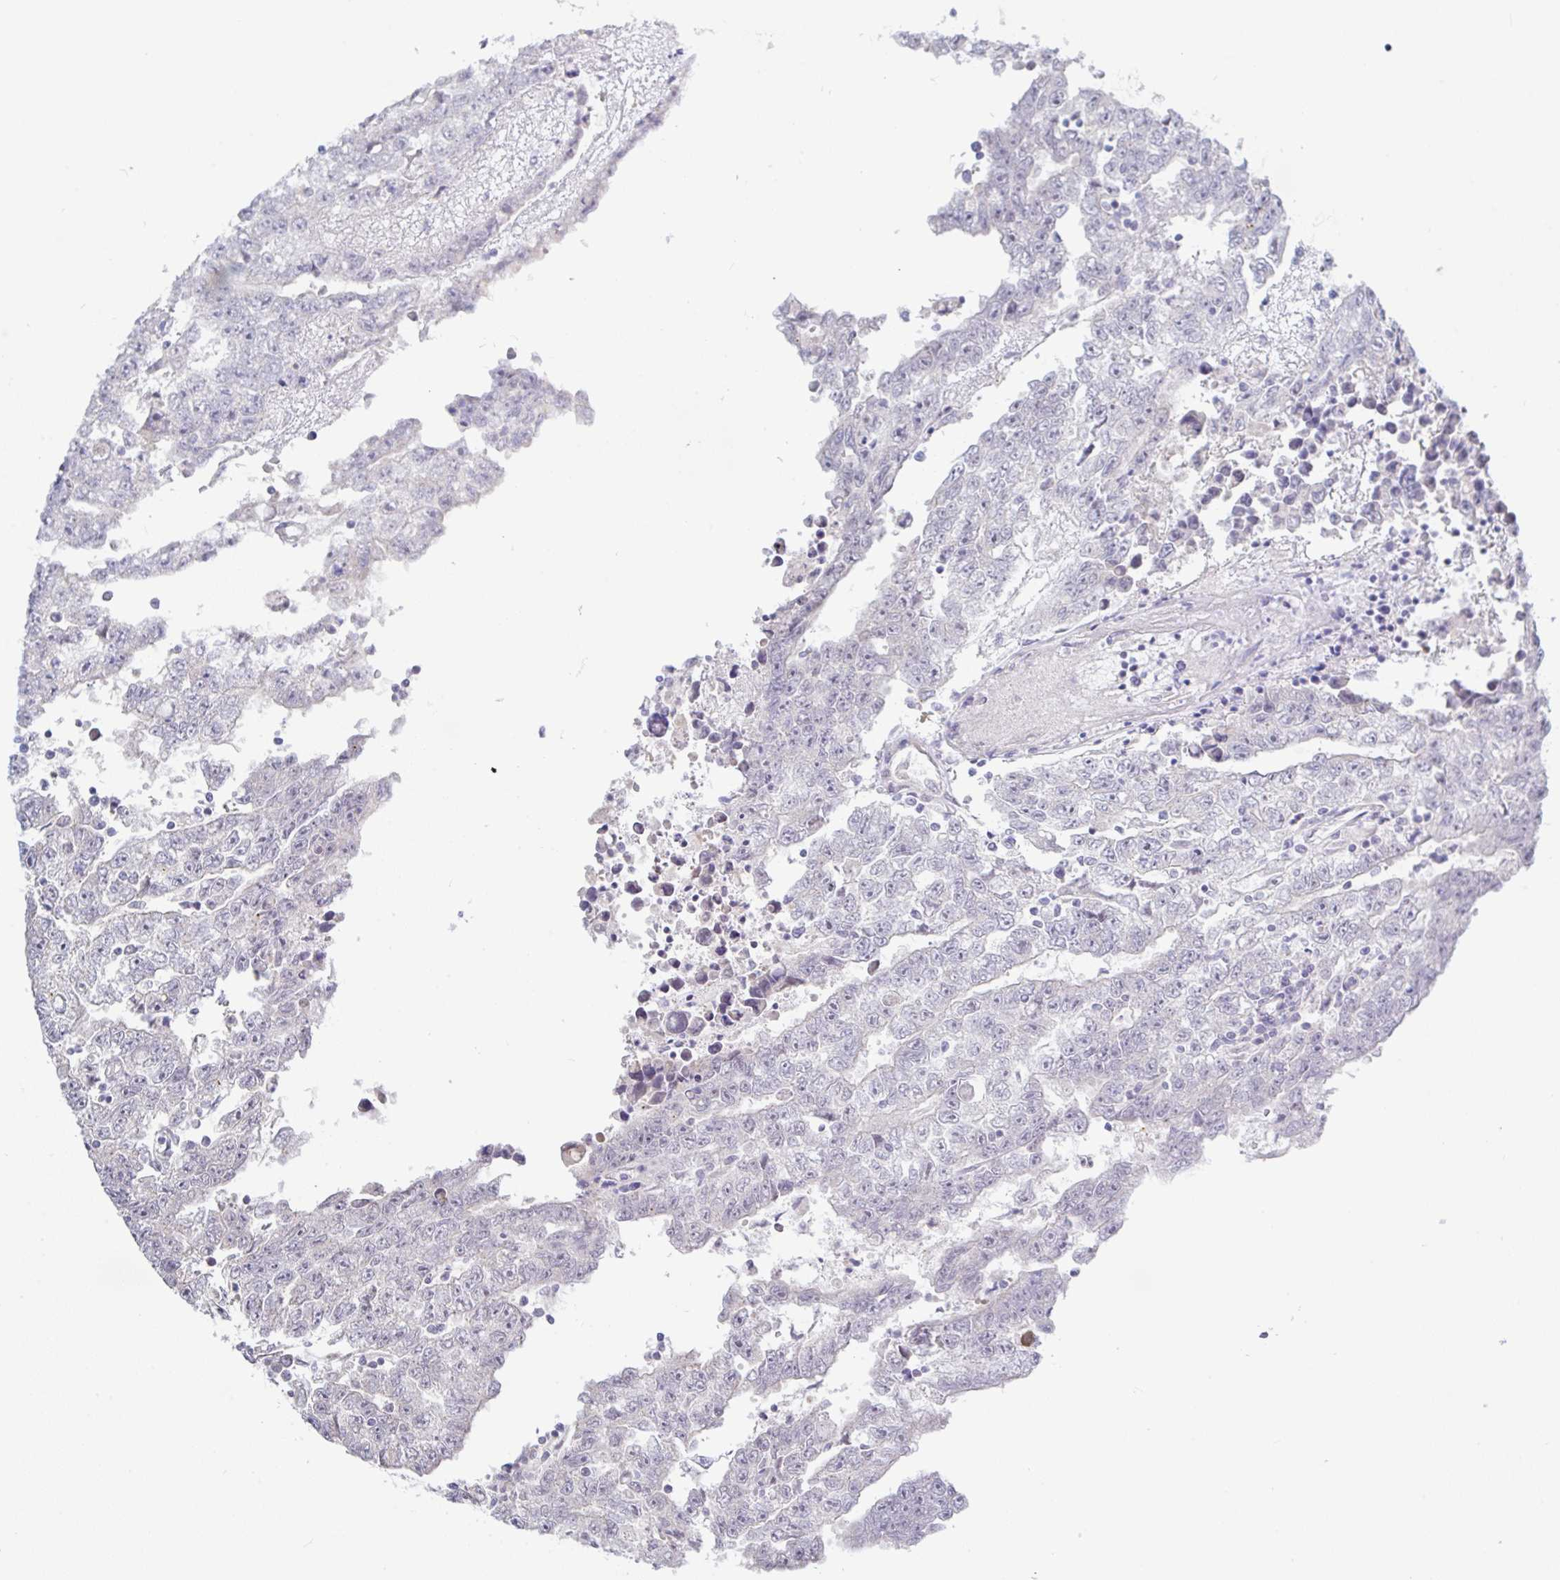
{"staining": {"intensity": "negative", "quantity": "none", "location": "none"}, "tissue": "testis cancer", "cell_type": "Tumor cells", "image_type": "cancer", "snomed": [{"axis": "morphology", "description": "Carcinoma, Embryonal, NOS"}, {"axis": "topography", "description": "Testis"}], "caption": "There is no significant expression in tumor cells of embryonal carcinoma (testis). Brightfield microscopy of IHC stained with DAB (3,3'-diaminobenzidine) (brown) and hematoxylin (blue), captured at high magnification.", "gene": "HYPK", "patient": {"sex": "male", "age": 25}}